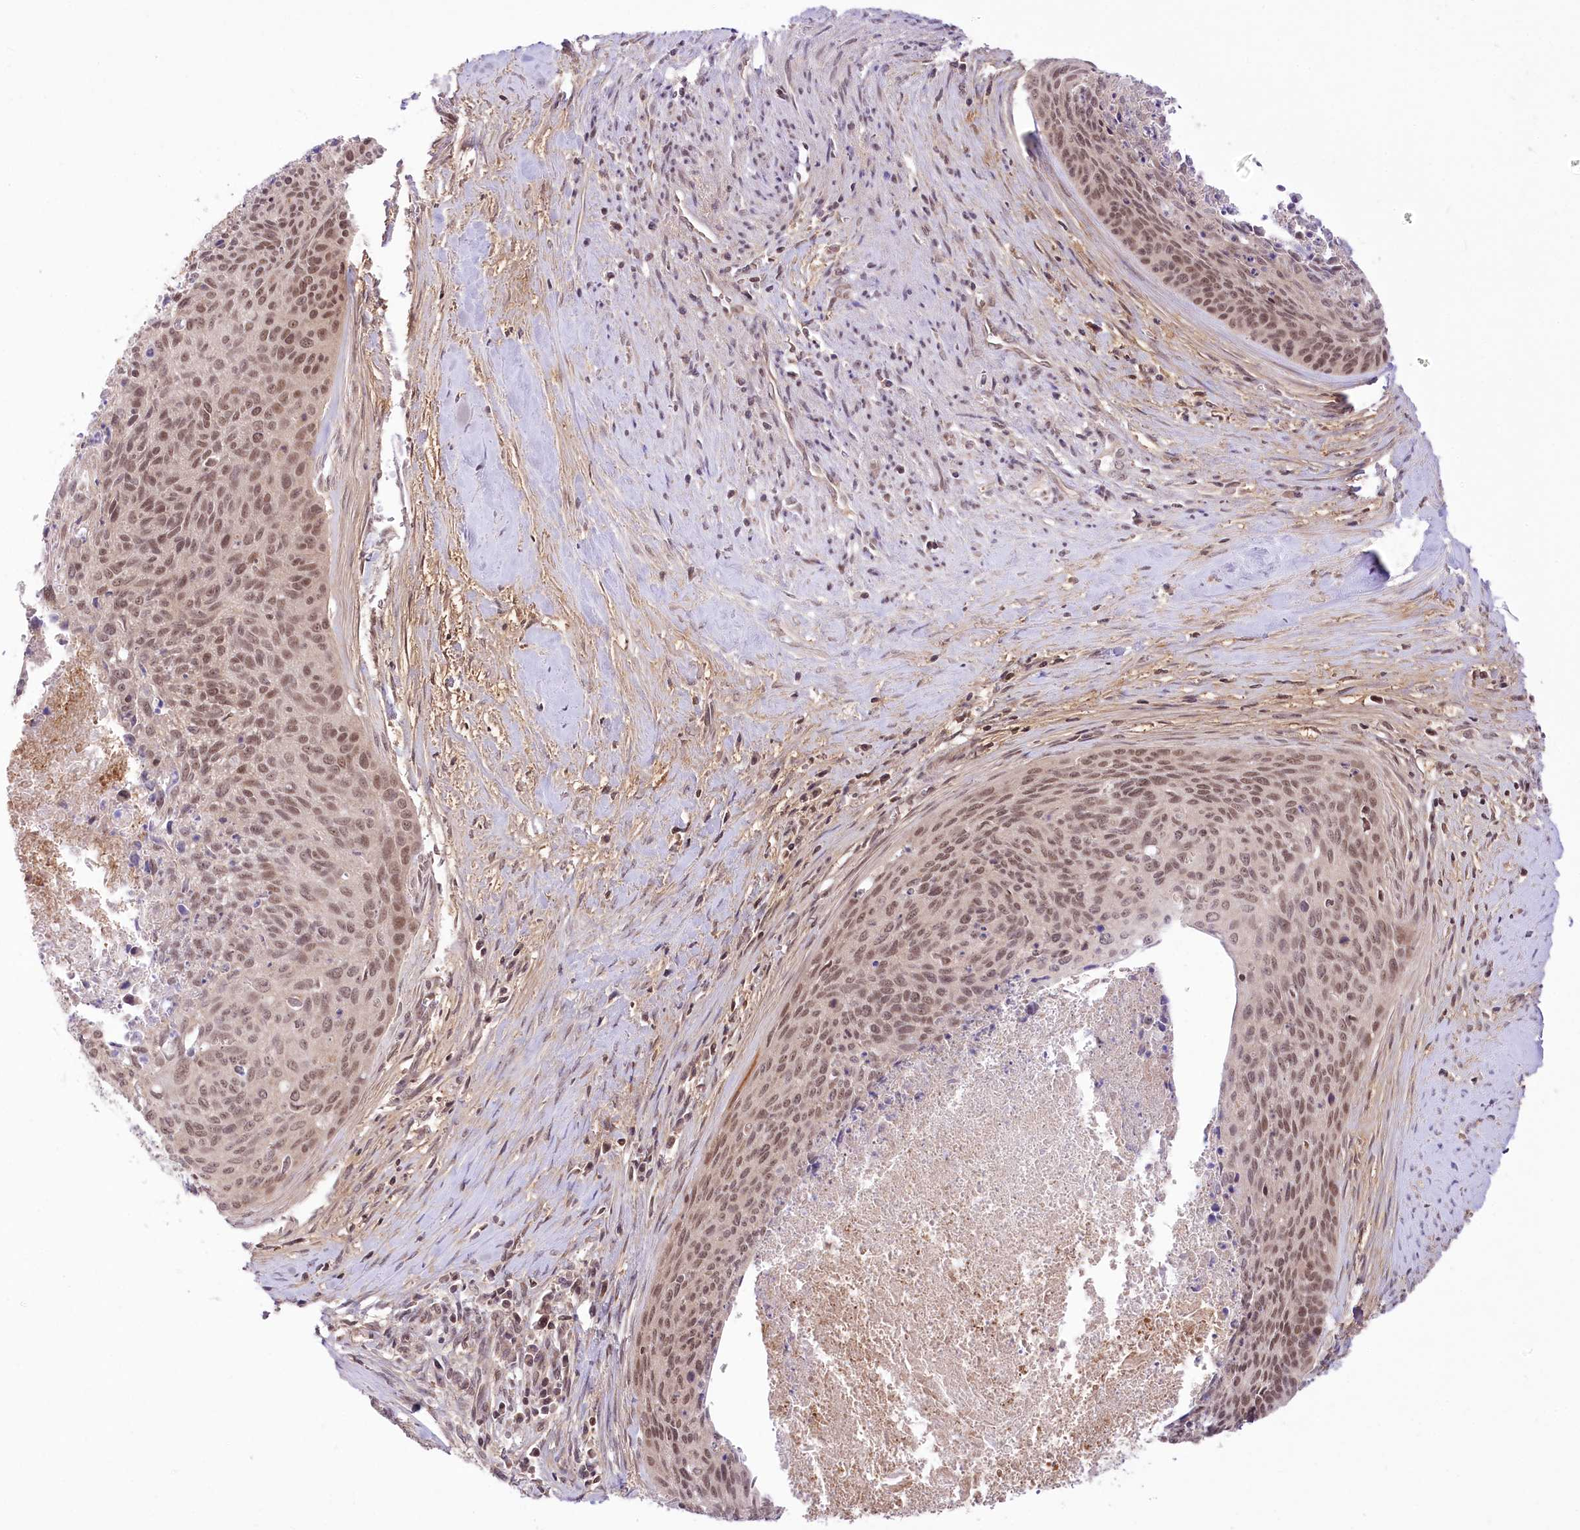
{"staining": {"intensity": "moderate", "quantity": ">75%", "location": "nuclear"}, "tissue": "cervical cancer", "cell_type": "Tumor cells", "image_type": "cancer", "snomed": [{"axis": "morphology", "description": "Squamous cell carcinoma, NOS"}, {"axis": "topography", "description": "Cervix"}], "caption": "IHC of cervical cancer (squamous cell carcinoma) exhibits medium levels of moderate nuclear expression in about >75% of tumor cells.", "gene": "ZMAT2", "patient": {"sex": "female", "age": 55}}